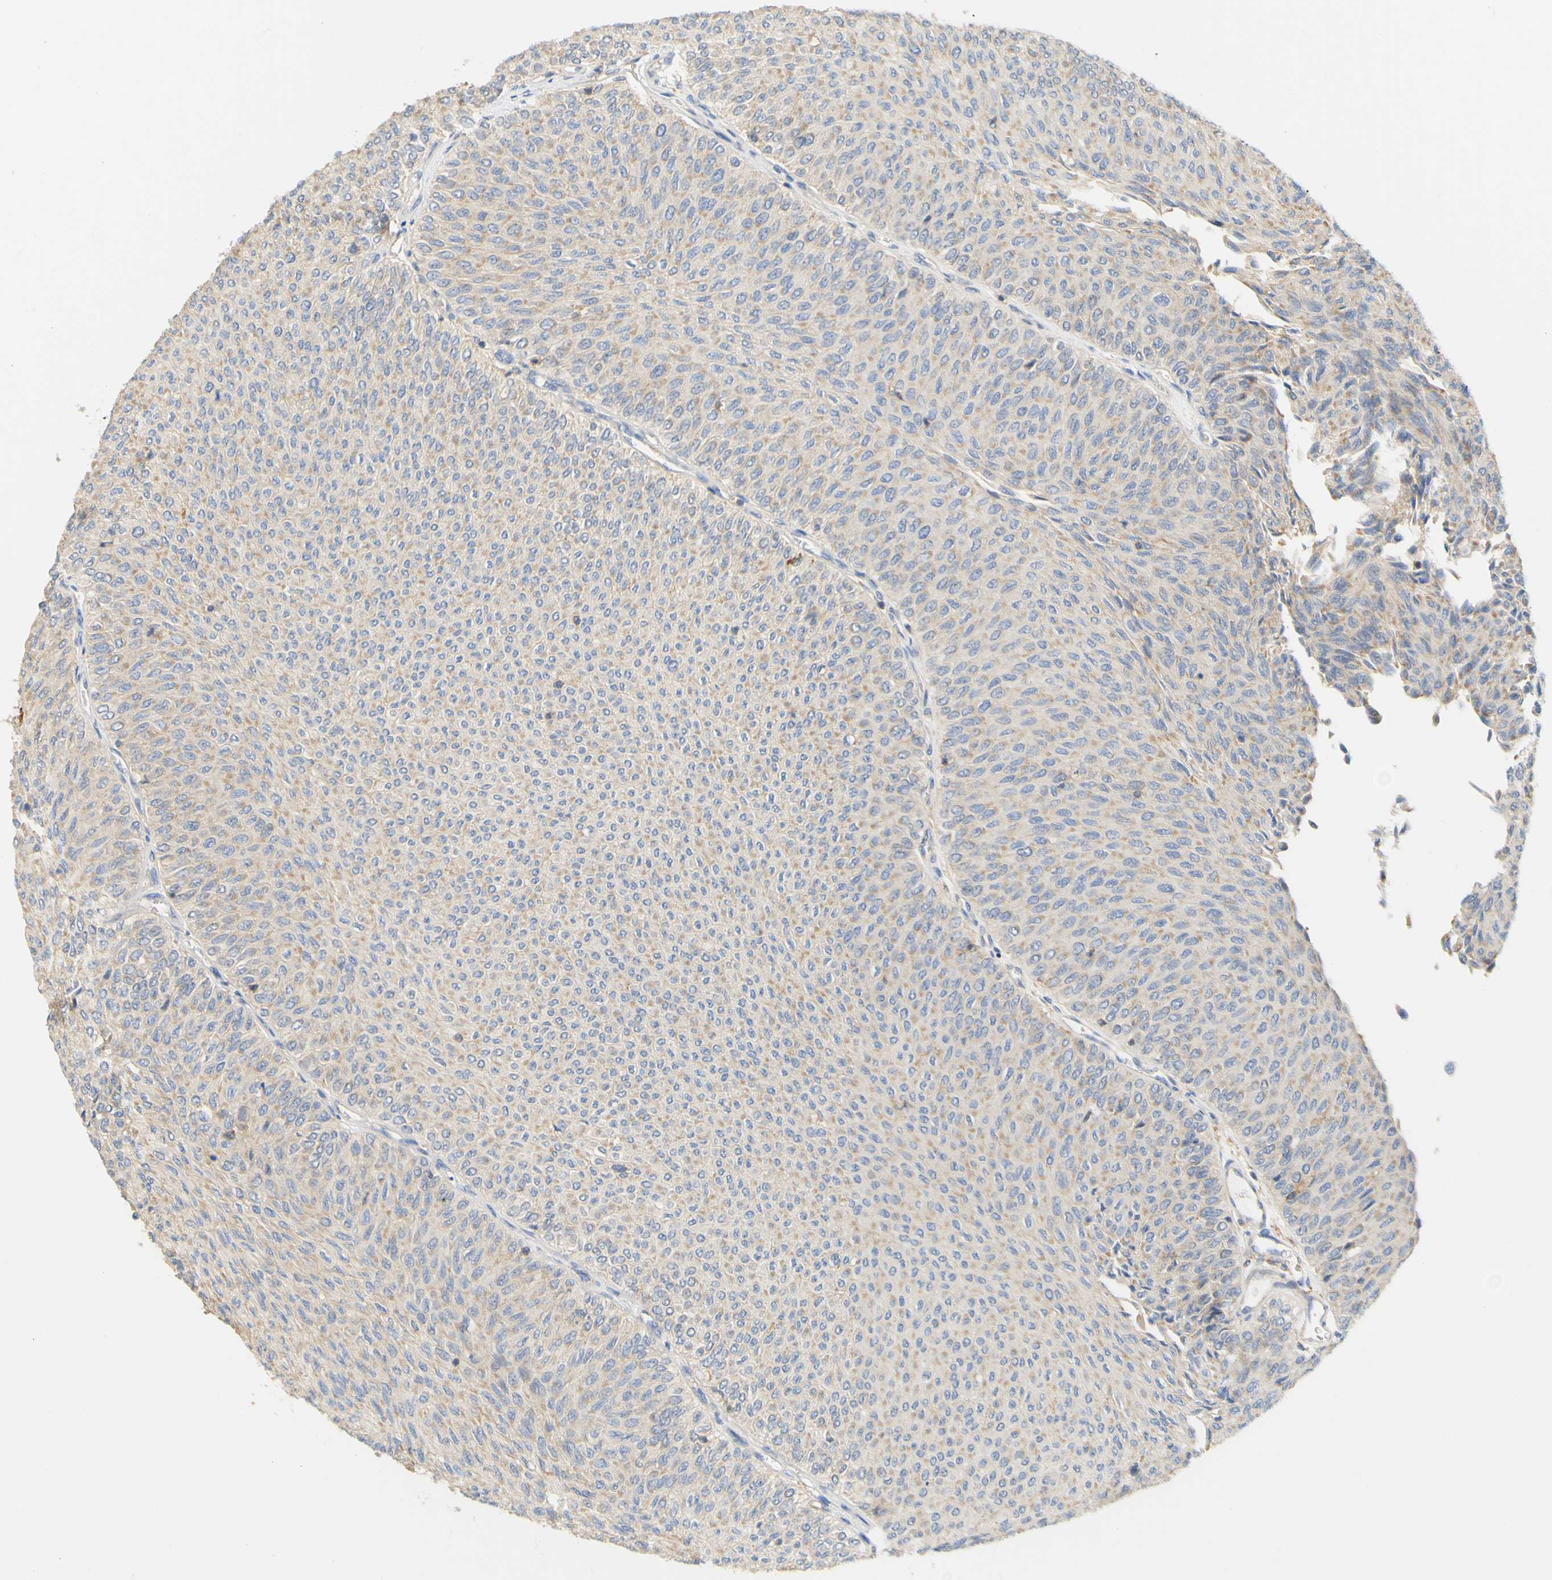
{"staining": {"intensity": "weak", "quantity": ">75%", "location": "cytoplasmic/membranous"}, "tissue": "urothelial cancer", "cell_type": "Tumor cells", "image_type": "cancer", "snomed": [{"axis": "morphology", "description": "Urothelial carcinoma, Low grade"}, {"axis": "topography", "description": "Urinary bladder"}], "caption": "Human urothelial carcinoma (low-grade) stained with a brown dye demonstrates weak cytoplasmic/membranous positive staining in about >75% of tumor cells.", "gene": "PCDH7", "patient": {"sex": "male", "age": 78}}